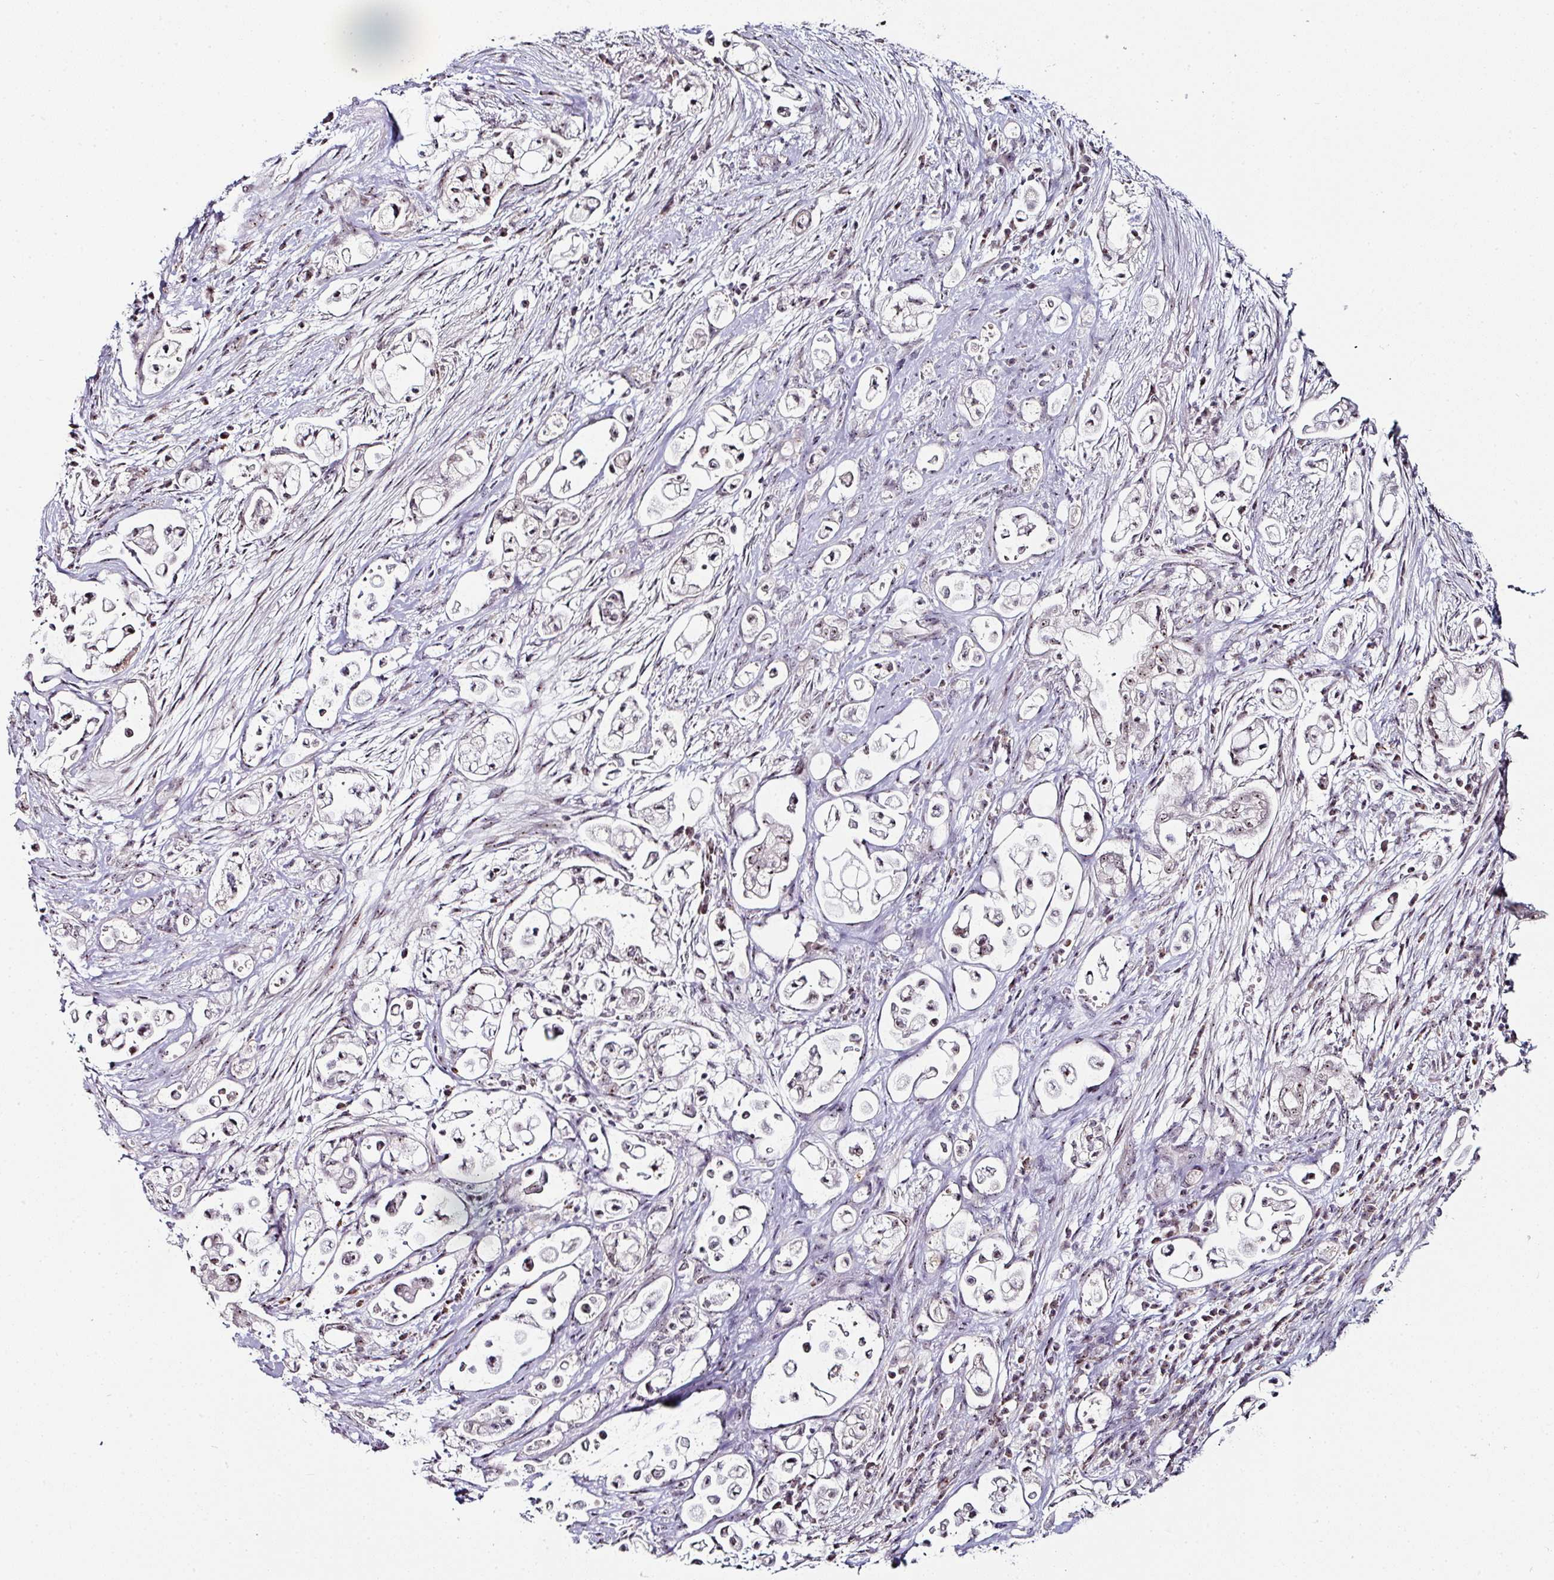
{"staining": {"intensity": "weak", "quantity": "<25%", "location": "nuclear"}, "tissue": "pancreatic cancer", "cell_type": "Tumor cells", "image_type": "cancer", "snomed": [{"axis": "morphology", "description": "Adenocarcinoma, NOS"}, {"axis": "topography", "description": "Pancreas"}], "caption": "Pancreatic cancer (adenocarcinoma) stained for a protein using IHC demonstrates no staining tumor cells.", "gene": "NACC2", "patient": {"sex": "female", "age": 69}}